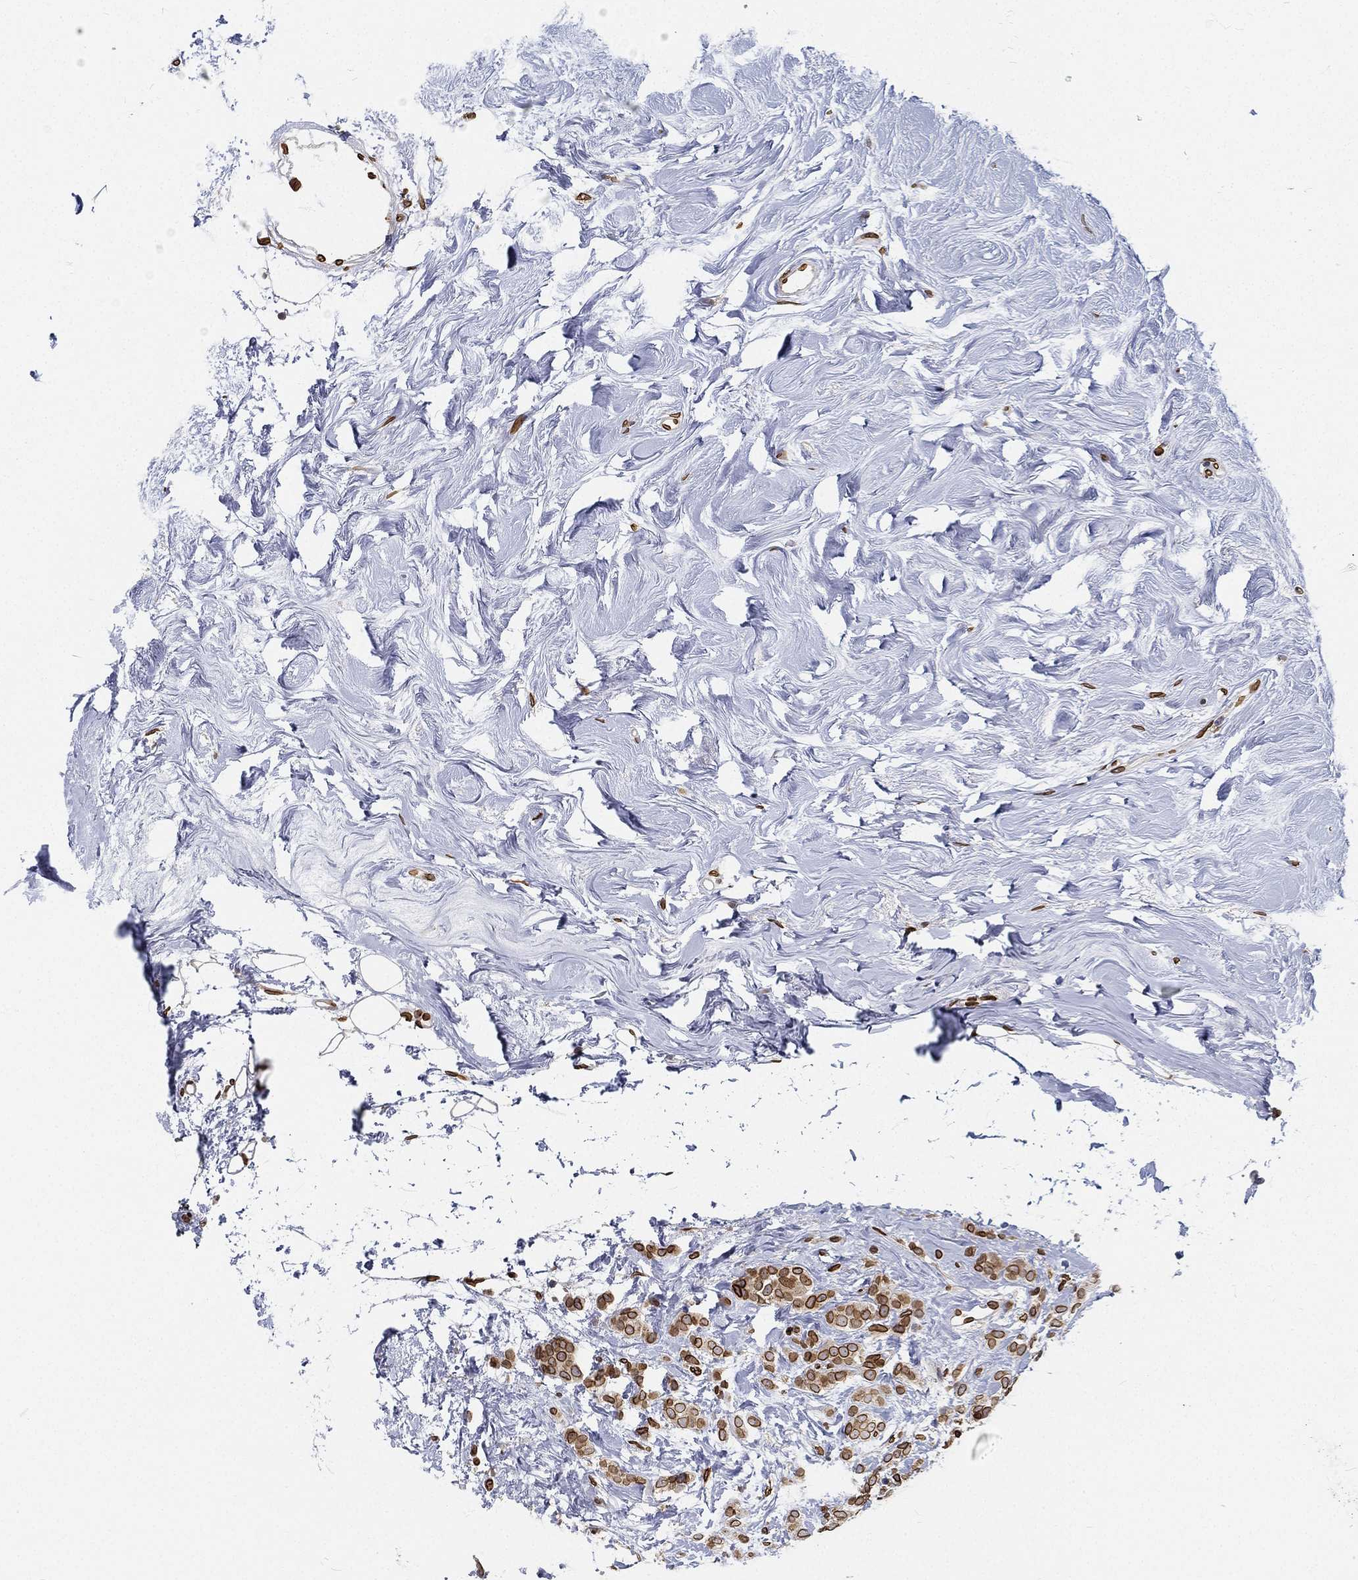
{"staining": {"intensity": "strong", "quantity": "25%-75%", "location": "cytoplasmic/membranous,nuclear"}, "tissue": "breast cancer", "cell_type": "Tumor cells", "image_type": "cancer", "snomed": [{"axis": "morphology", "description": "Lobular carcinoma"}, {"axis": "topography", "description": "Breast"}], "caption": "A high-resolution image shows IHC staining of breast lobular carcinoma, which demonstrates strong cytoplasmic/membranous and nuclear expression in about 25%-75% of tumor cells.", "gene": "PALB2", "patient": {"sex": "female", "age": 49}}